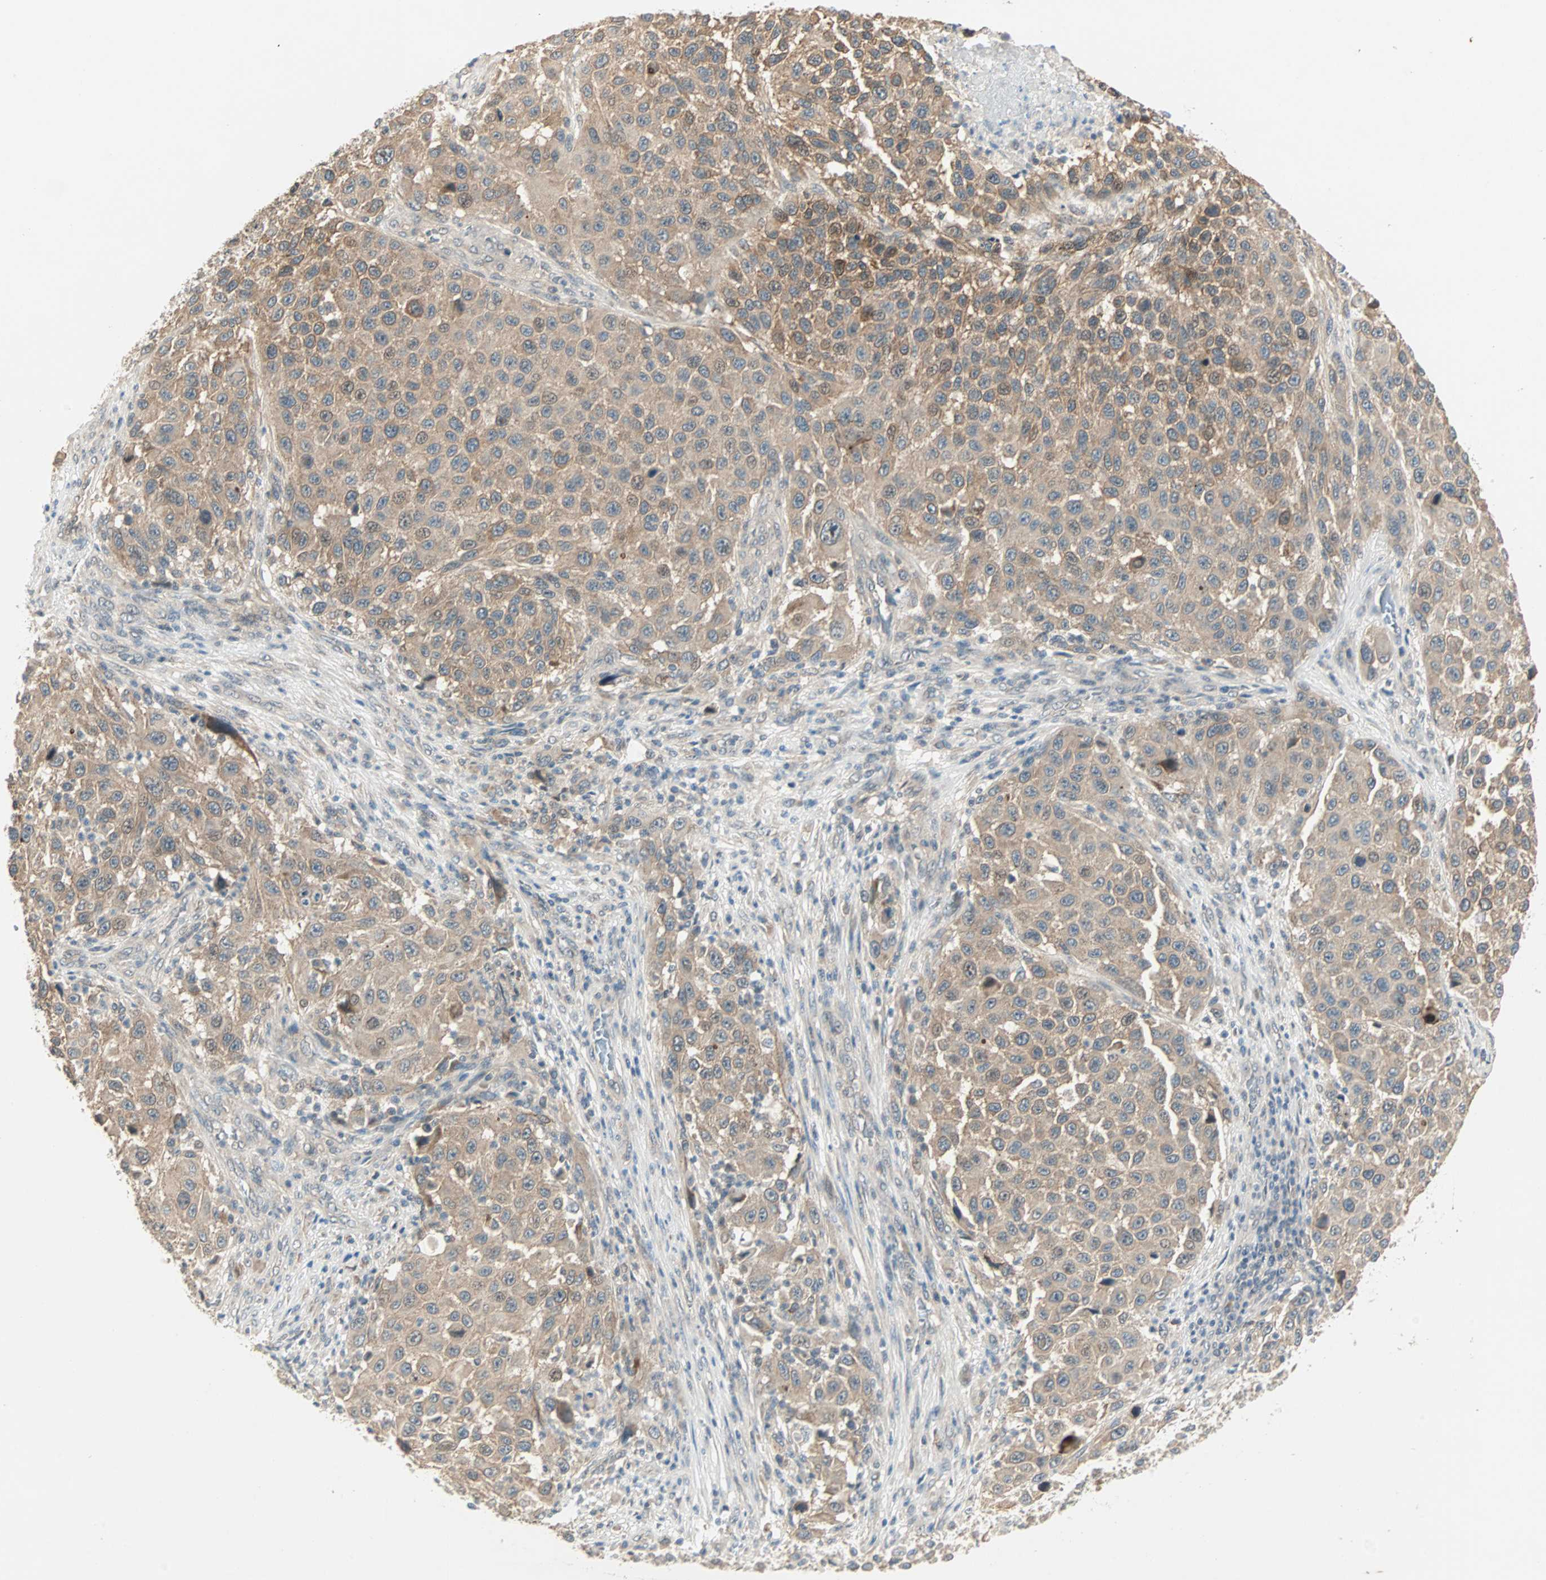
{"staining": {"intensity": "moderate", "quantity": ">75%", "location": "cytoplasmic/membranous"}, "tissue": "melanoma", "cell_type": "Tumor cells", "image_type": "cancer", "snomed": [{"axis": "morphology", "description": "Malignant melanoma, Metastatic site"}, {"axis": "topography", "description": "Lymph node"}], "caption": "Immunohistochemical staining of human melanoma reveals moderate cytoplasmic/membranous protein positivity in about >75% of tumor cells.", "gene": "TTF2", "patient": {"sex": "male", "age": 61}}